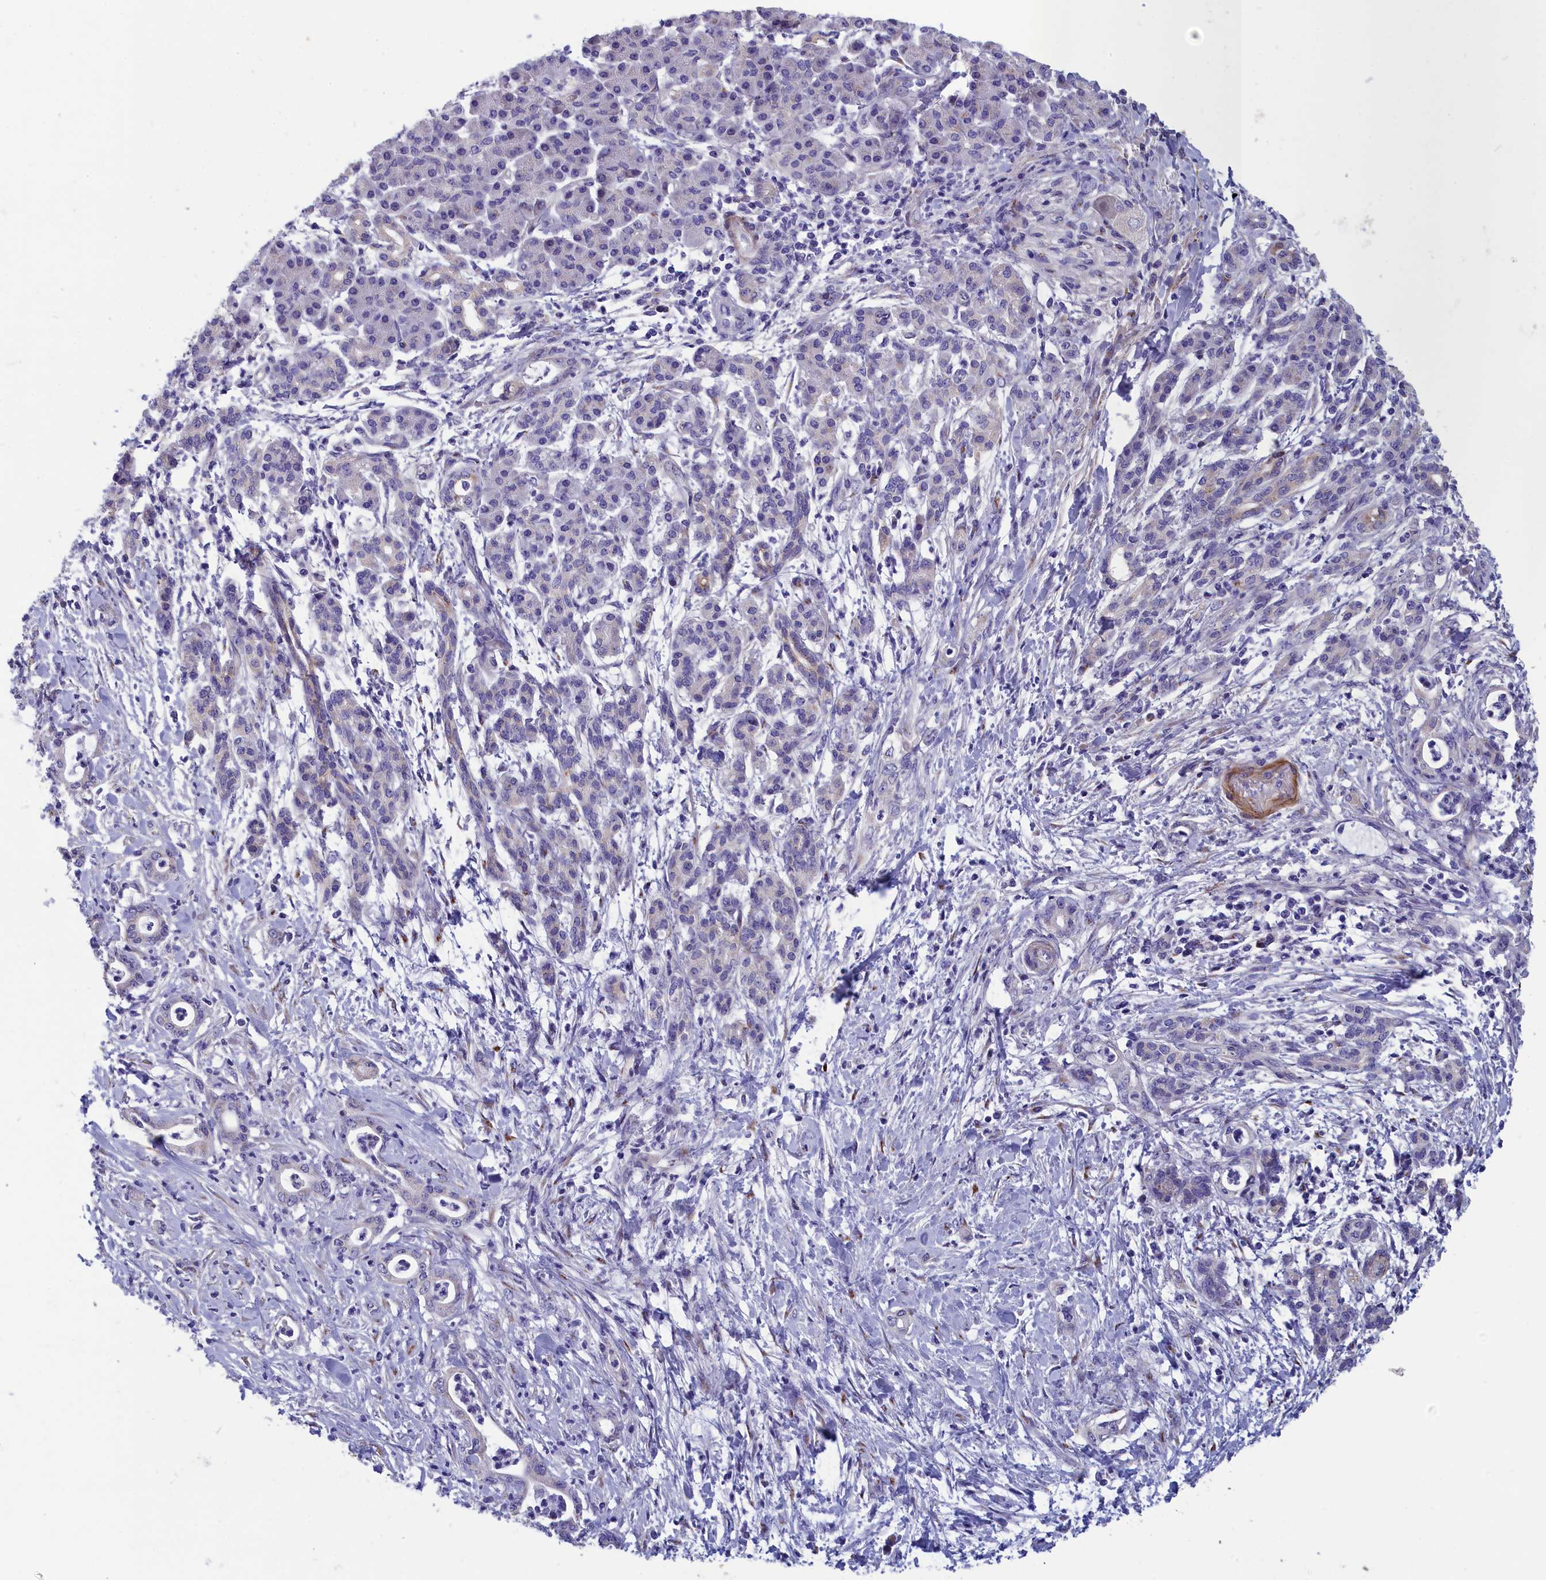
{"staining": {"intensity": "negative", "quantity": "none", "location": "none"}, "tissue": "pancreatic cancer", "cell_type": "Tumor cells", "image_type": "cancer", "snomed": [{"axis": "morphology", "description": "Normal tissue, NOS"}, {"axis": "morphology", "description": "Adenocarcinoma, NOS"}, {"axis": "topography", "description": "Pancreas"}], "caption": "Human pancreatic adenocarcinoma stained for a protein using IHC reveals no staining in tumor cells.", "gene": "TUBGCP4", "patient": {"sex": "female", "age": 55}}